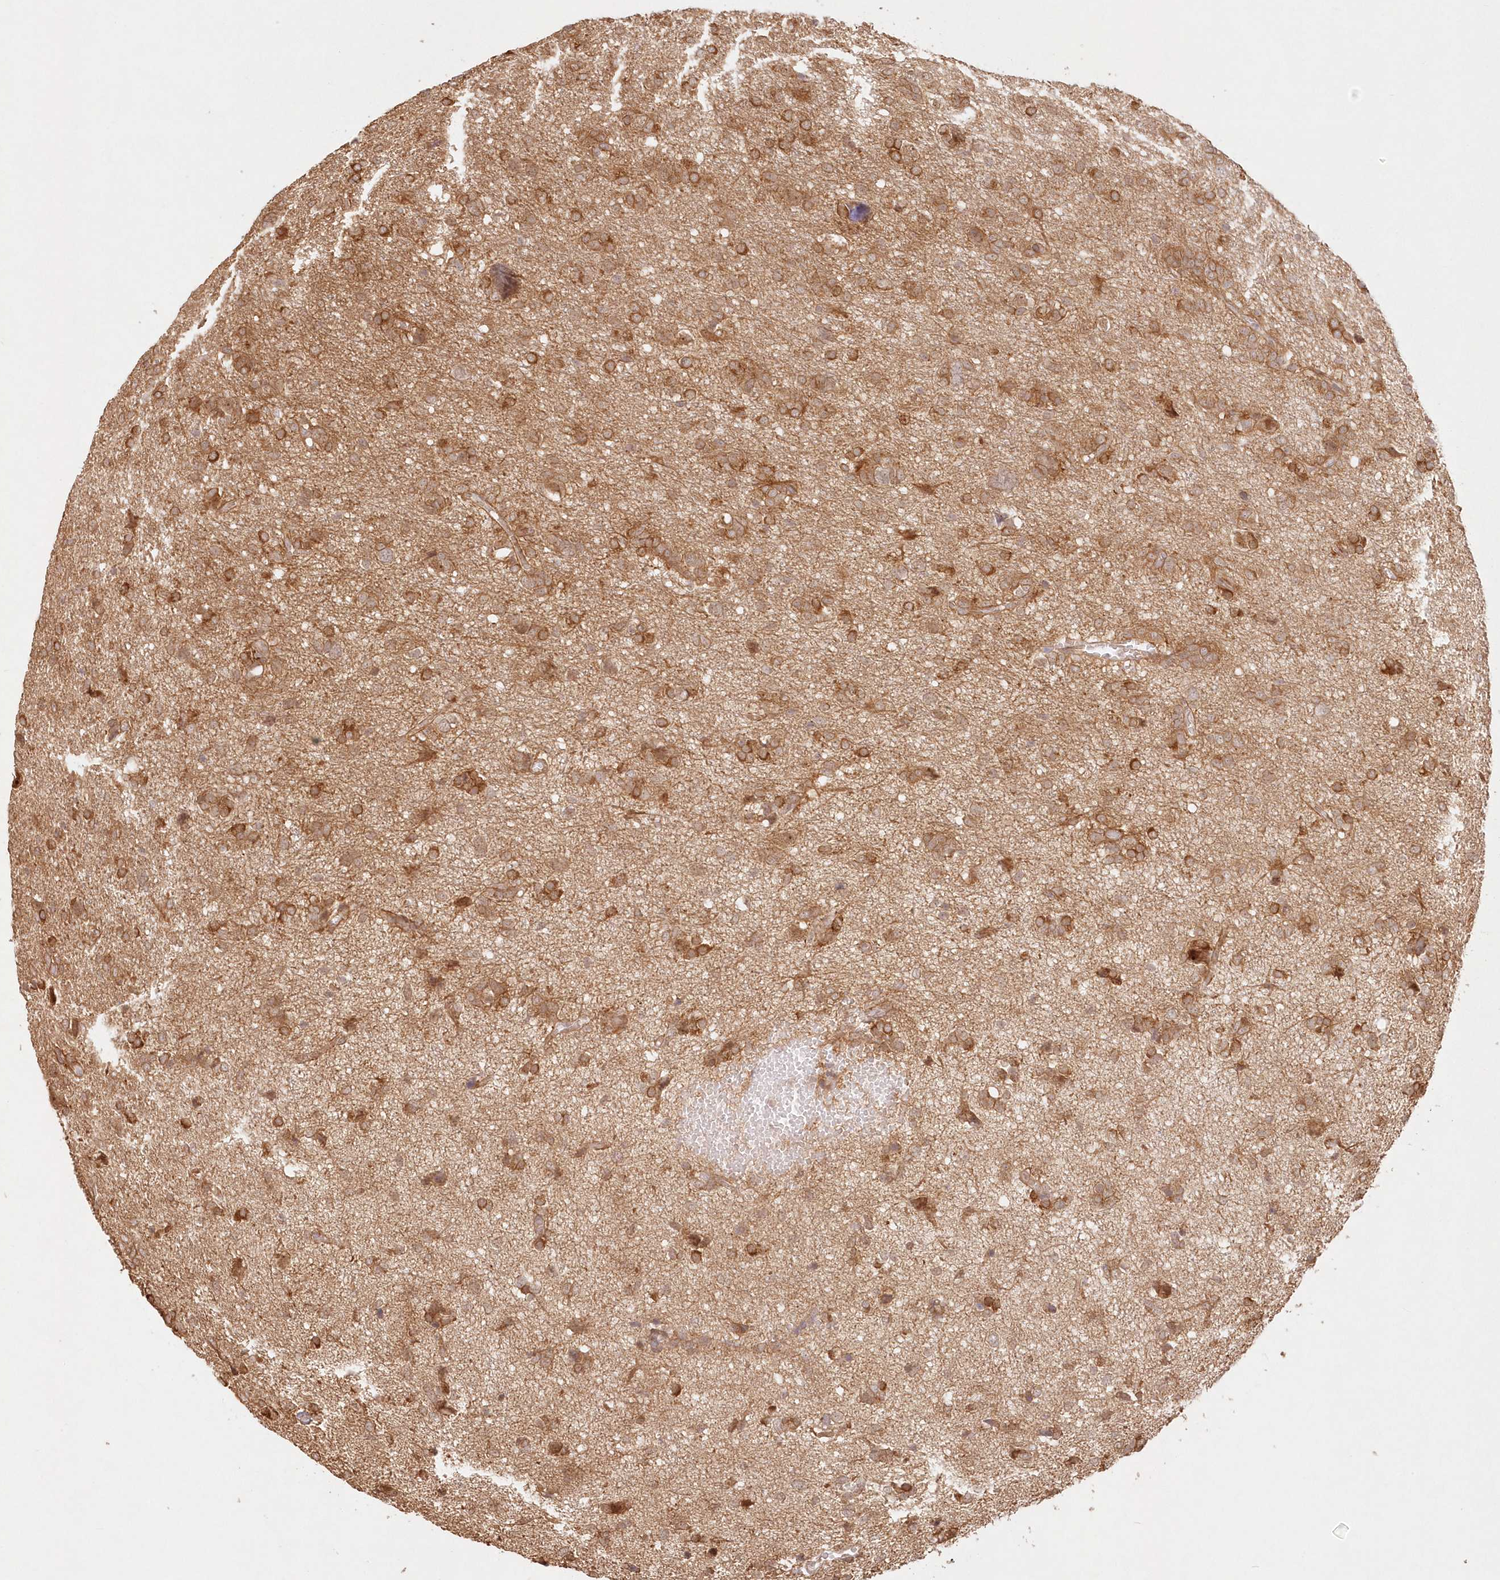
{"staining": {"intensity": "moderate", "quantity": ">75%", "location": "cytoplasmic/membranous"}, "tissue": "glioma", "cell_type": "Tumor cells", "image_type": "cancer", "snomed": [{"axis": "morphology", "description": "Glioma, malignant, High grade"}, {"axis": "topography", "description": "Brain"}], "caption": "Brown immunohistochemical staining in high-grade glioma (malignant) exhibits moderate cytoplasmic/membranous positivity in about >75% of tumor cells.", "gene": "KIAA0232", "patient": {"sex": "female", "age": 59}}